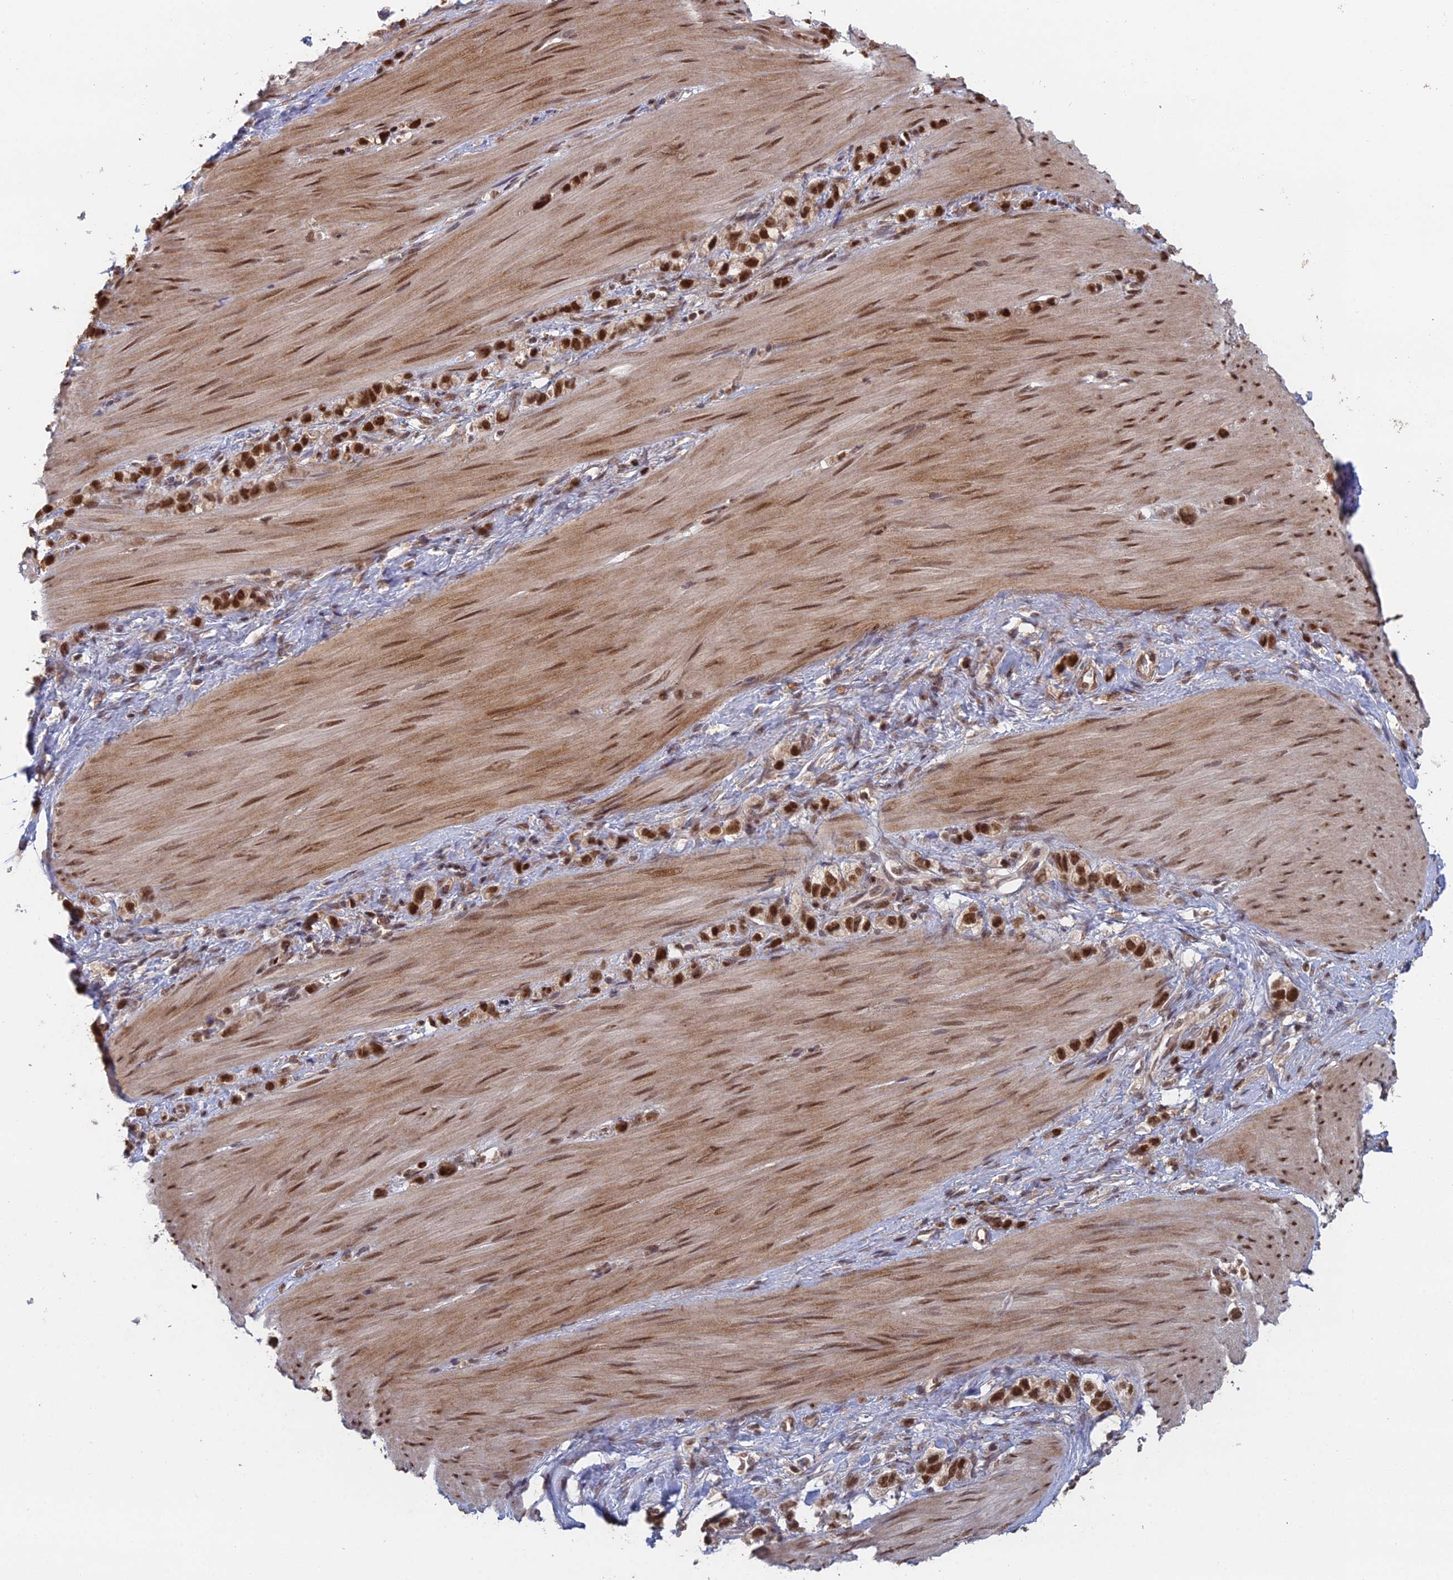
{"staining": {"intensity": "strong", "quantity": ">75%", "location": "nuclear"}, "tissue": "stomach cancer", "cell_type": "Tumor cells", "image_type": "cancer", "snomed": [{"axis": "morphology", "description": "Adenocarcinoma, NOS"}, {"axis": "topography", "description": "Stomach"}], "caption": "Strong nuclear protein staining is seen in about >75% of tumor cells in stomach cancer (adenocarcinoma).", "gene": "RANBP3", "patient": {"sex": "female", "age": 65}}